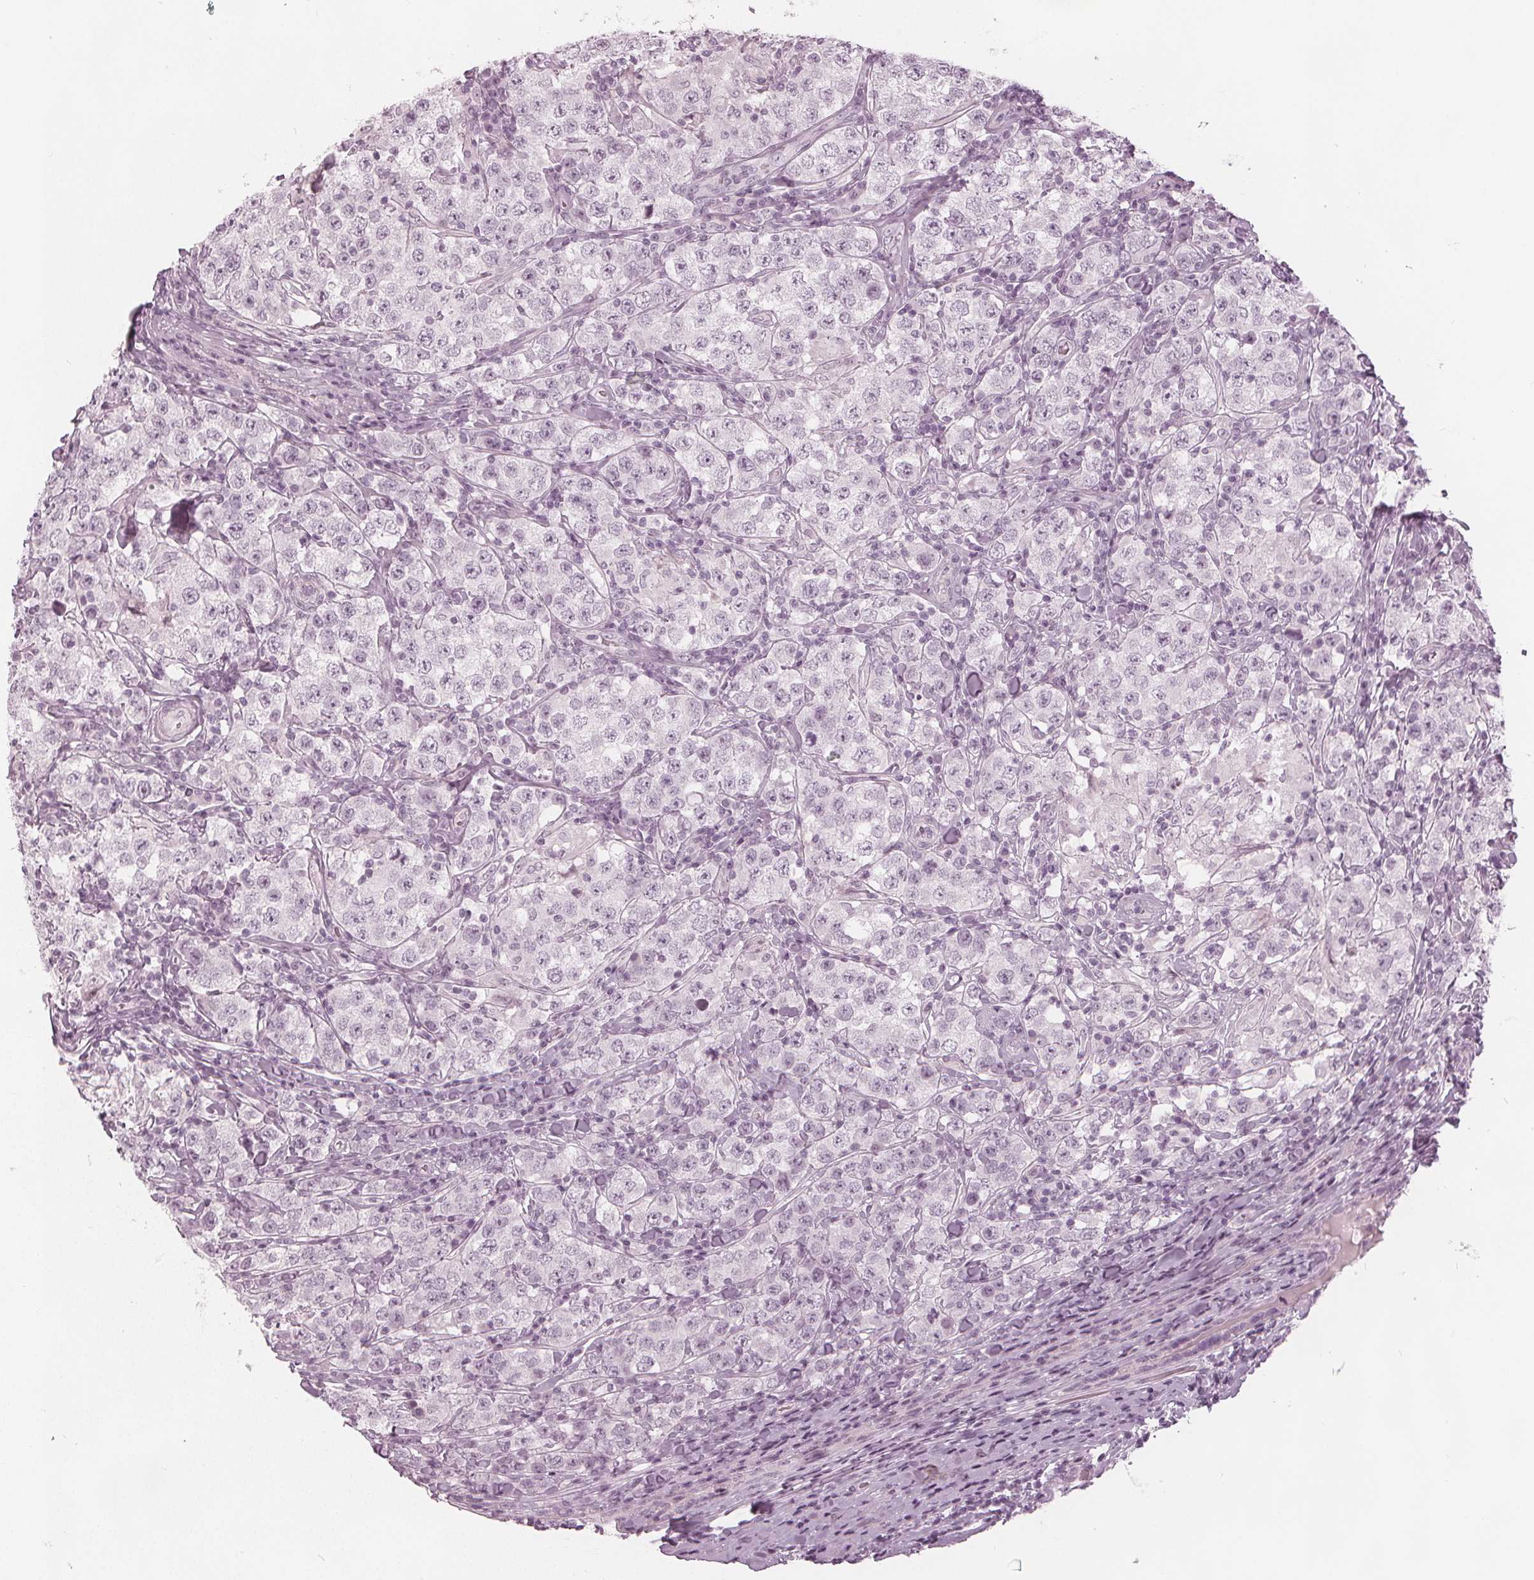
{"staining": {"intensity": "negative", "quantity": "none", "location": "none"}, "tissue": "testis cancer", "cell_type": "Tumor cells", "image_type": "cancer", "snomed": [{"axis": "morphology", "description": "Seminoma, NOS"}, {"axis": "morphology", "description": "Carcinoma, Embryonal, NOS"}, {"axis": "topography", "description": "Testis"}], "caption": "Histopathology image shows no protein positivity in tumor cells of embryonal carcinoma (testis) tissue.", "gene": "PAEP", "patient": {"sex": "male", "age": 41}}